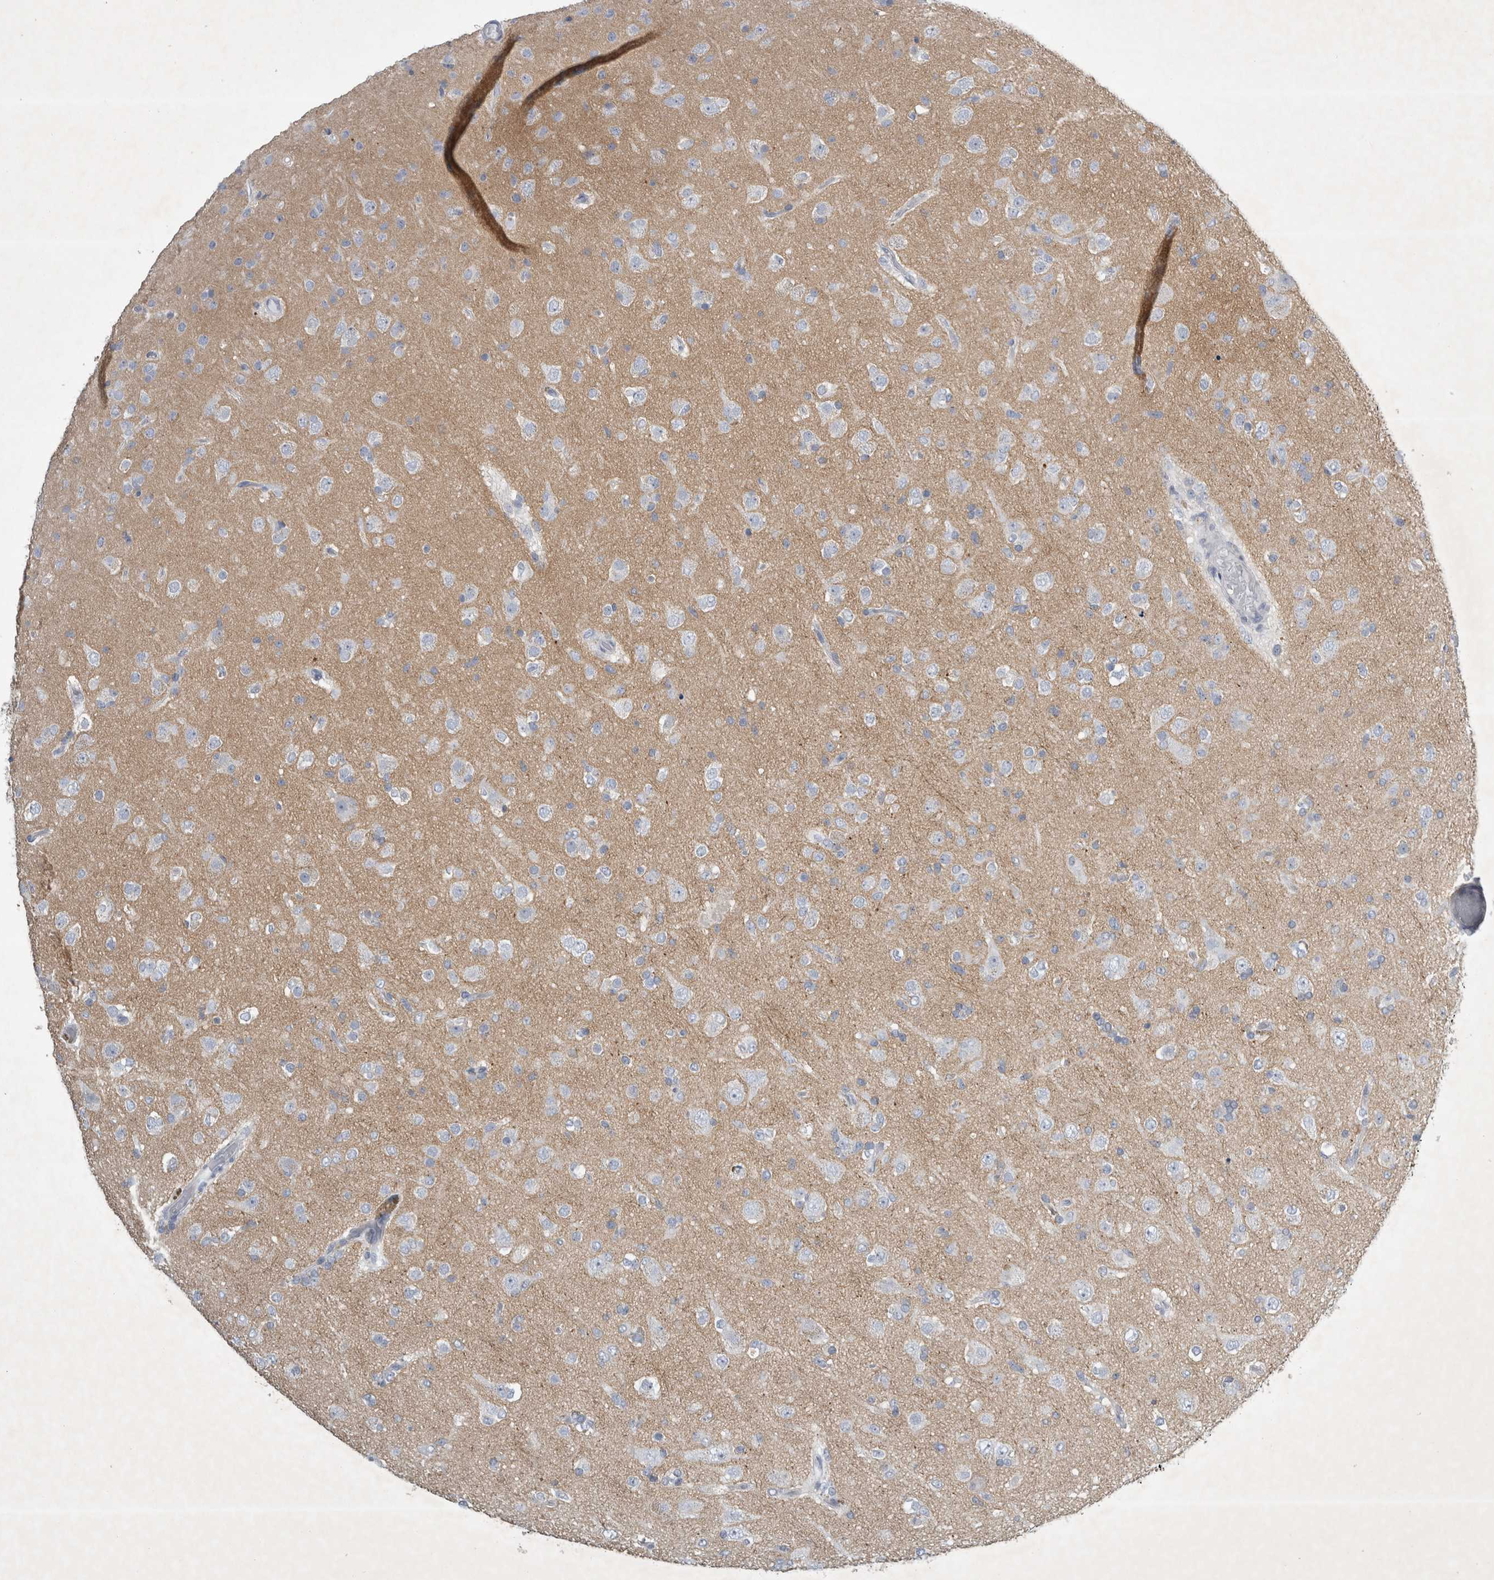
{"staining": {"intensity": "negative", "quantity": "none", "location": "none"}, "tissue": "glioma", "cell_type": "Tumor cells", "image_type": "cancer", "snomed": [{"axis": "morphology", "description": "Glioma, malignant, Low grade"}, {"axis": "topography", "description": "Brain"}], "caption": "High magnification brightfield microscopy of malignant glioma (low-grade) stained with DAB (brown) and counterstained with hematoxylin (blue): tumor cells show no significant staining. (DAB (3,3'-diaminobenzidine) immunohistochemistry (IHC) with hematoxylin counter stain).", "gene": "FXYD7", "patient": {"sex": "male", "age": 65}}